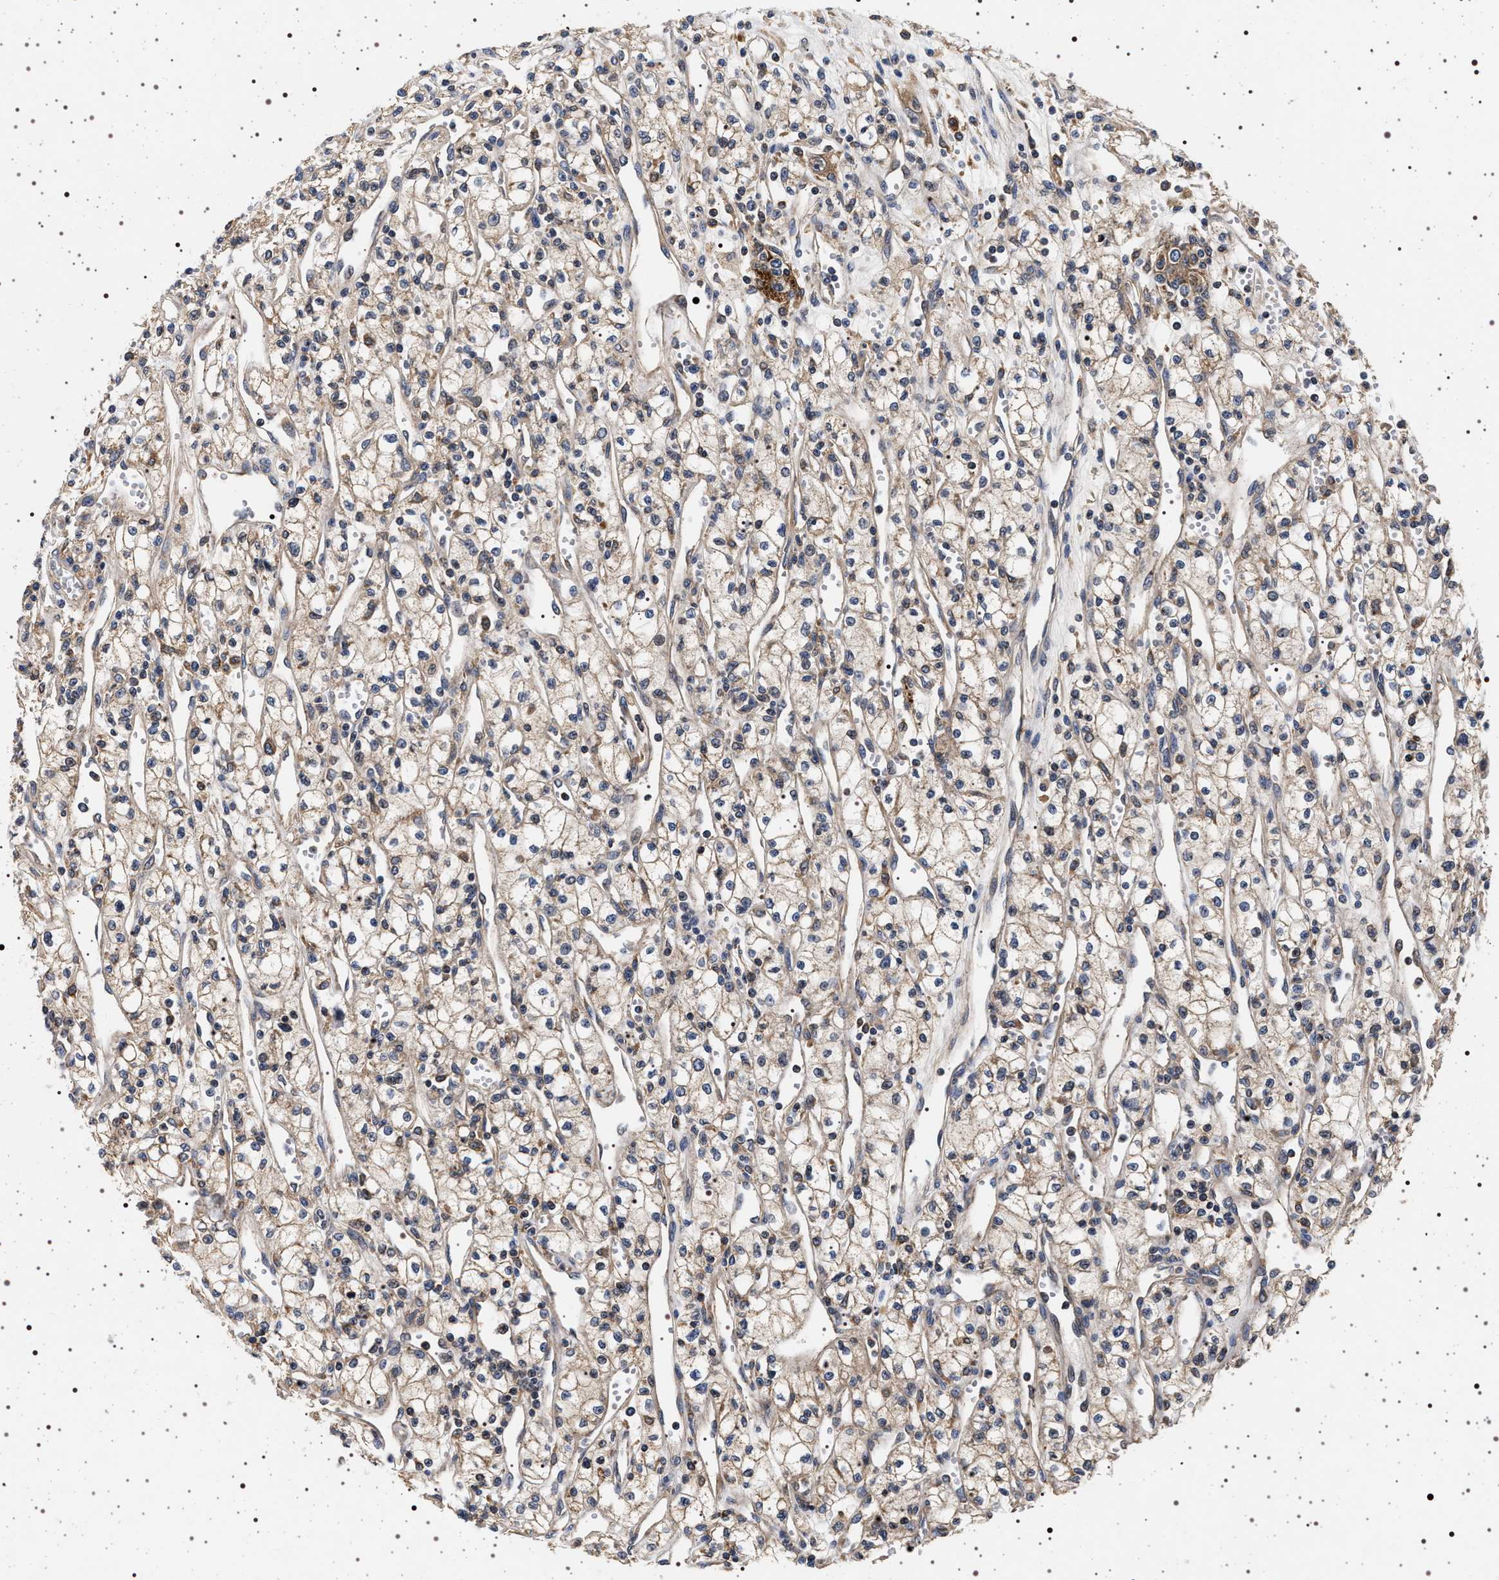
{"staining": {"intensity": "weak", "quantity": "<25%", "location": "cytoplasmic/membranous"}, "tissue": "renal cancer", "cell_type": "Tumor cells", "image_type": "cancer", "snomed": [{"axis": "morphology", "description": "Adenocarcinoma, NOS"}, {"axis": "topography", "description": "Kidney"}], "caption": "Protein analysis of renal adenocarcinoma demonstrates no significant positivity in tumor cells.", "gene": "DCBLD2", "patient": {"sex": "male", "age": 59}}